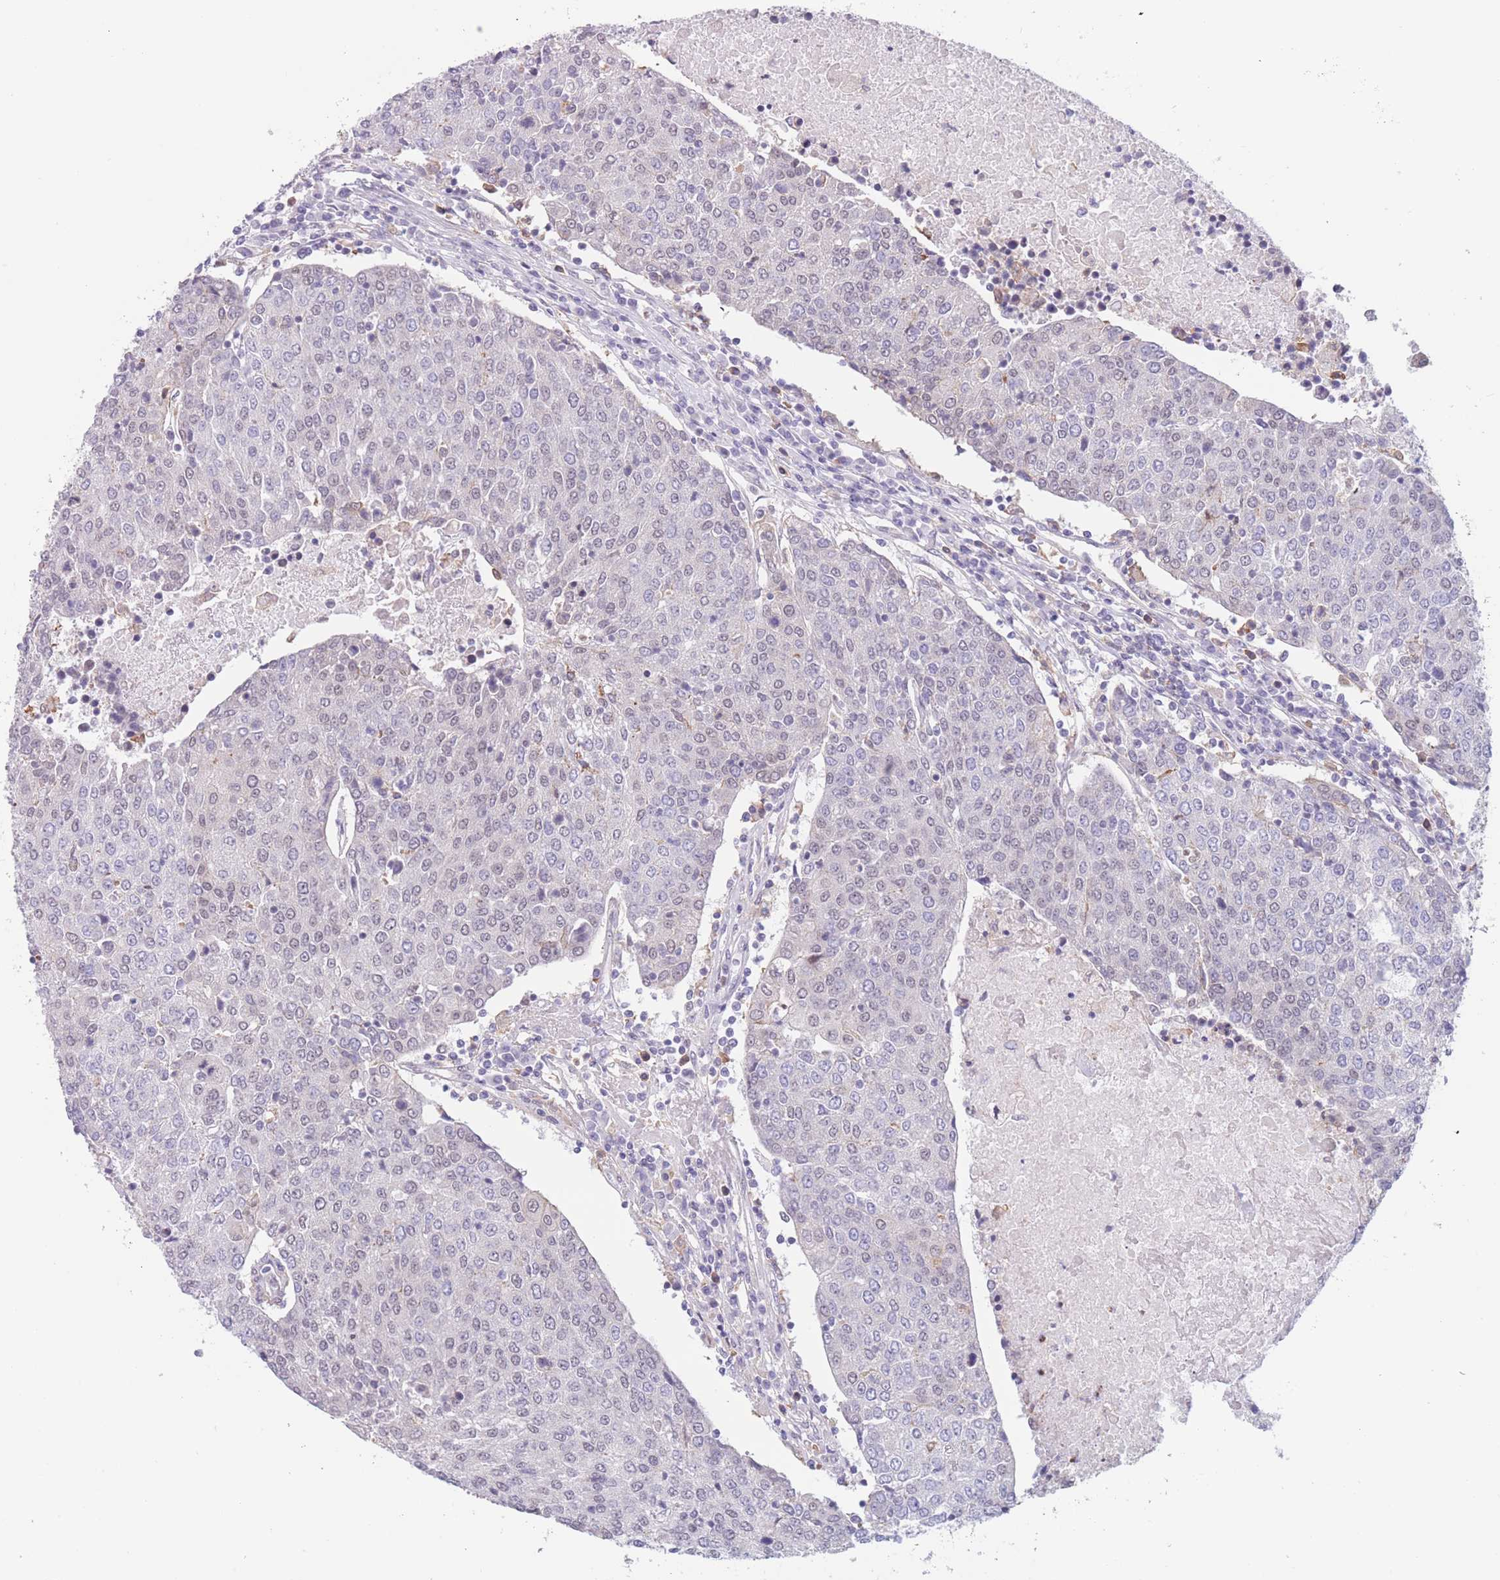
{"staining": {"intensity": "negative", "quantity": "none", "location": "none"}, "tissue": "urothelial cancer", "cell_type": "Tumor cells", "image_type": "cancer", "snomed": [{"axis": "morphology", "description": "Urothelial carcinoma, High grade"}, {"axis": "topography", "description": "Urinary bladder"}], "caption": "There is no significant positivity in tumor cells of urothelial carcinoma (high-grade).", "gene": "PODXL", "patient": {"sex": "female", "age": 85}}